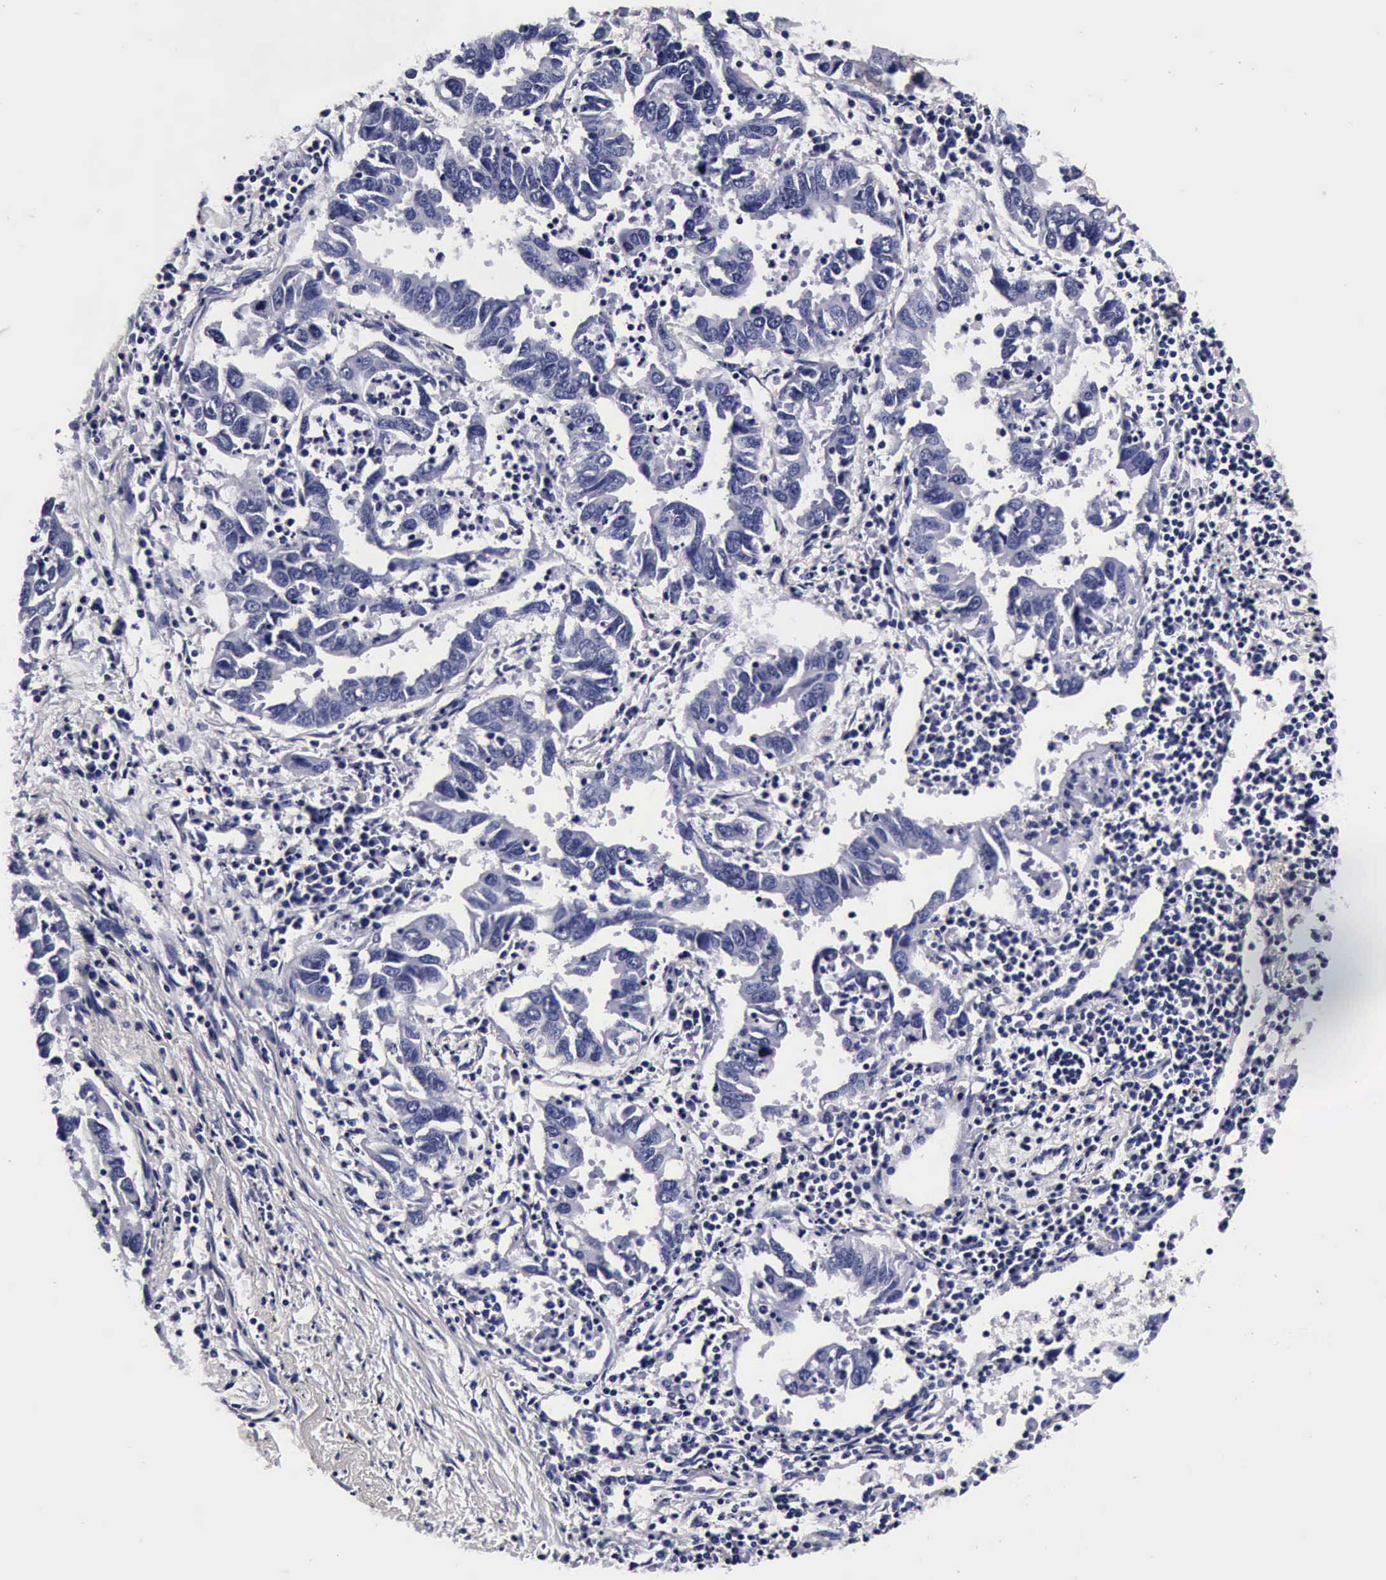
{"staining": {"intensity": "negative", "quantity": "none", "location": "none"}, "tissue": "lung cancer", "cell_type": "Tumor cells", "image_type": "cancer", "snomed": [{"axis": "morphology", "description": "Adenocarcinoma, NOS"}, {"axis": "topography", "description": "Lung"}], "caption": "The IHC histopathology image has no significant positivity in tumor cells of adenocarcinoma (lung) tissue.", "gene": "IAPP", "patient": {"sex": "male", "age": 48}}